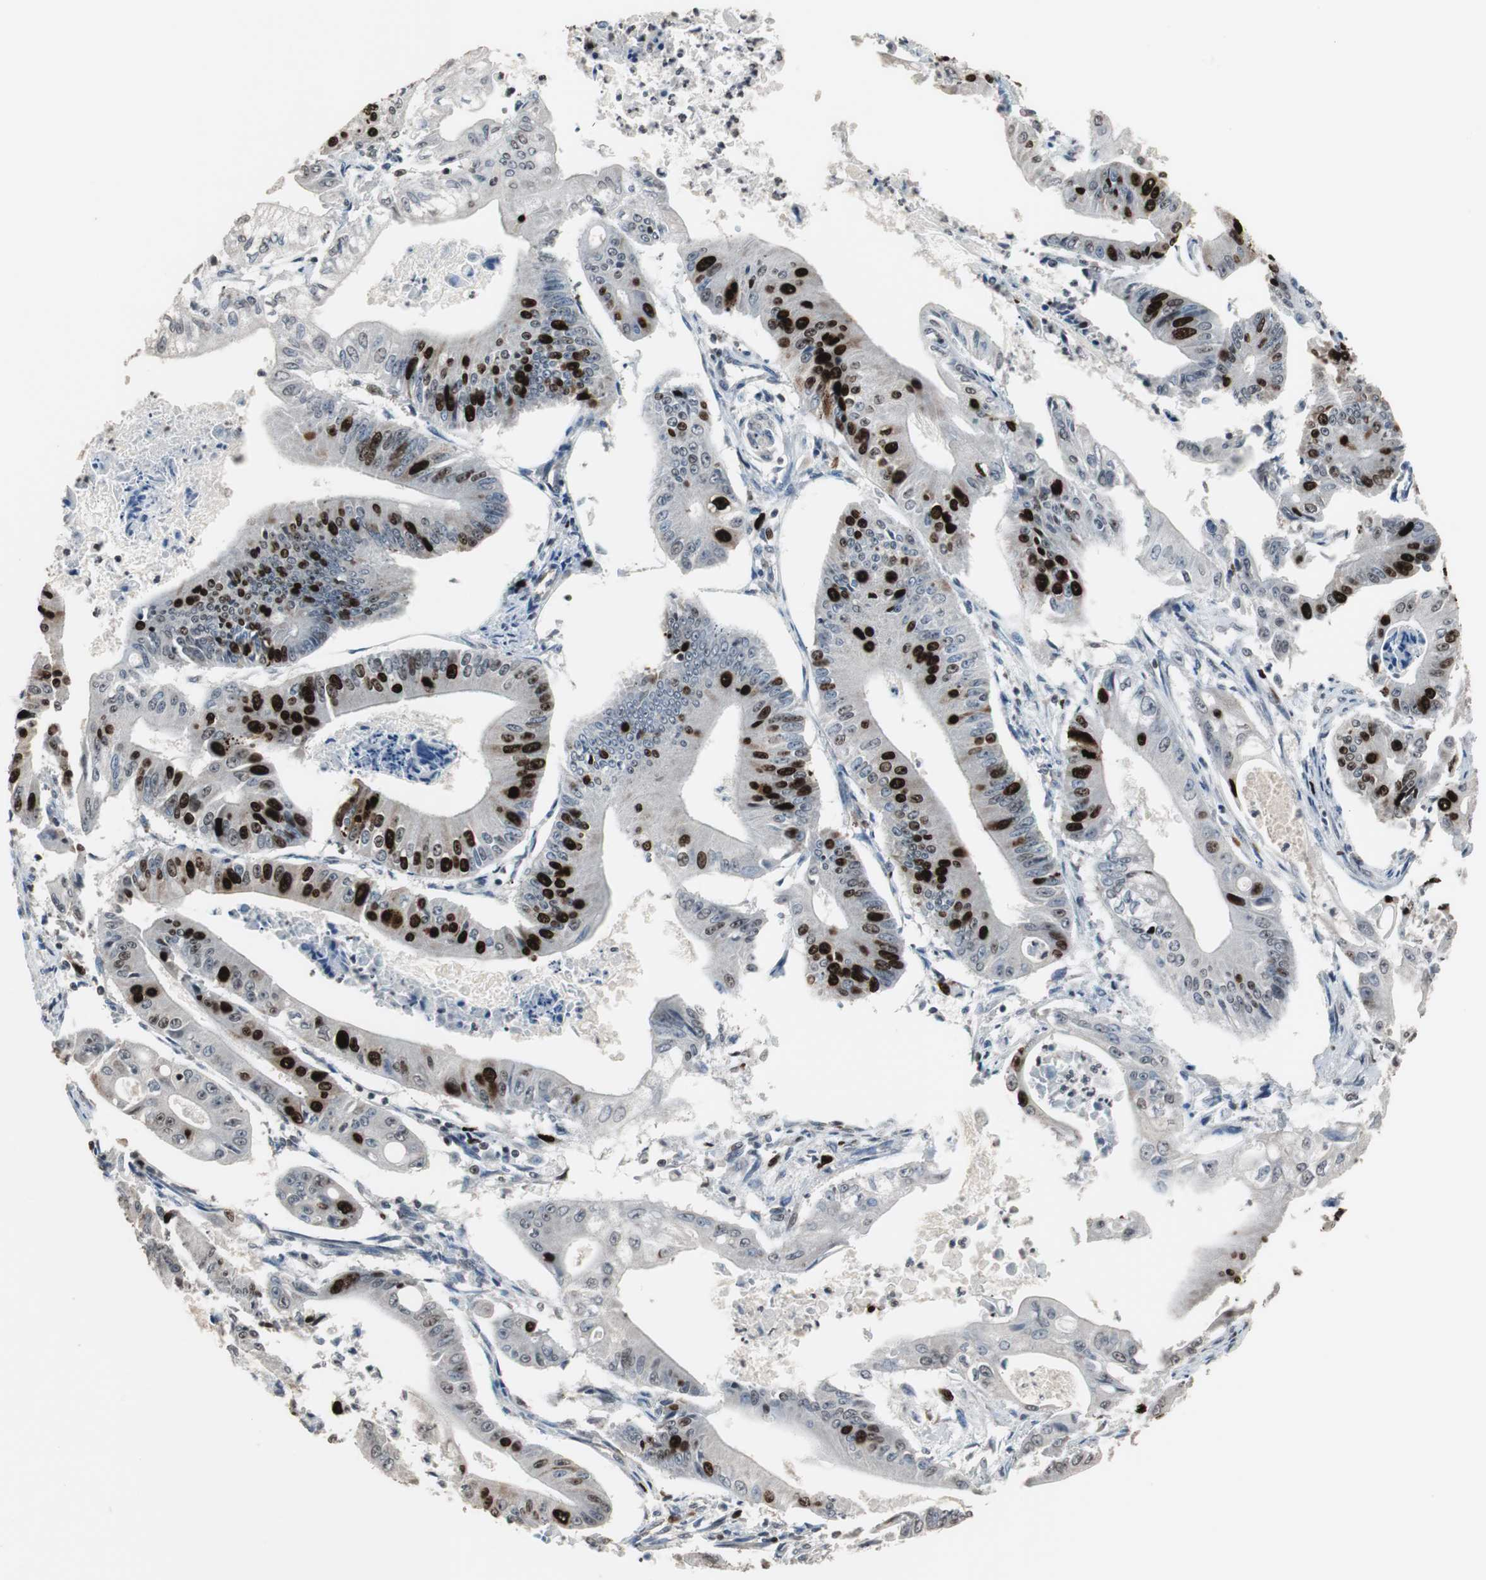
{"staining": {"intensity": "strong", "quantity": "25%-75%", "location": "nuclear"}, "tissue": "pancreatic cancer", "cell_type": "Tumor cells", "image_type": "cancer", "snomed": [{"axis": "morphology", "description": "Normal tissue, NOS"}, {"axis": "topography", "description": "Lymph node"}], "caption": "A histopathology image of human pancreatic cancer stained for a protein reveals strong nuclear brown staining in tumor cells.", "gene": "TOP2A", "patient": {"sex": "male", "age": 62}}